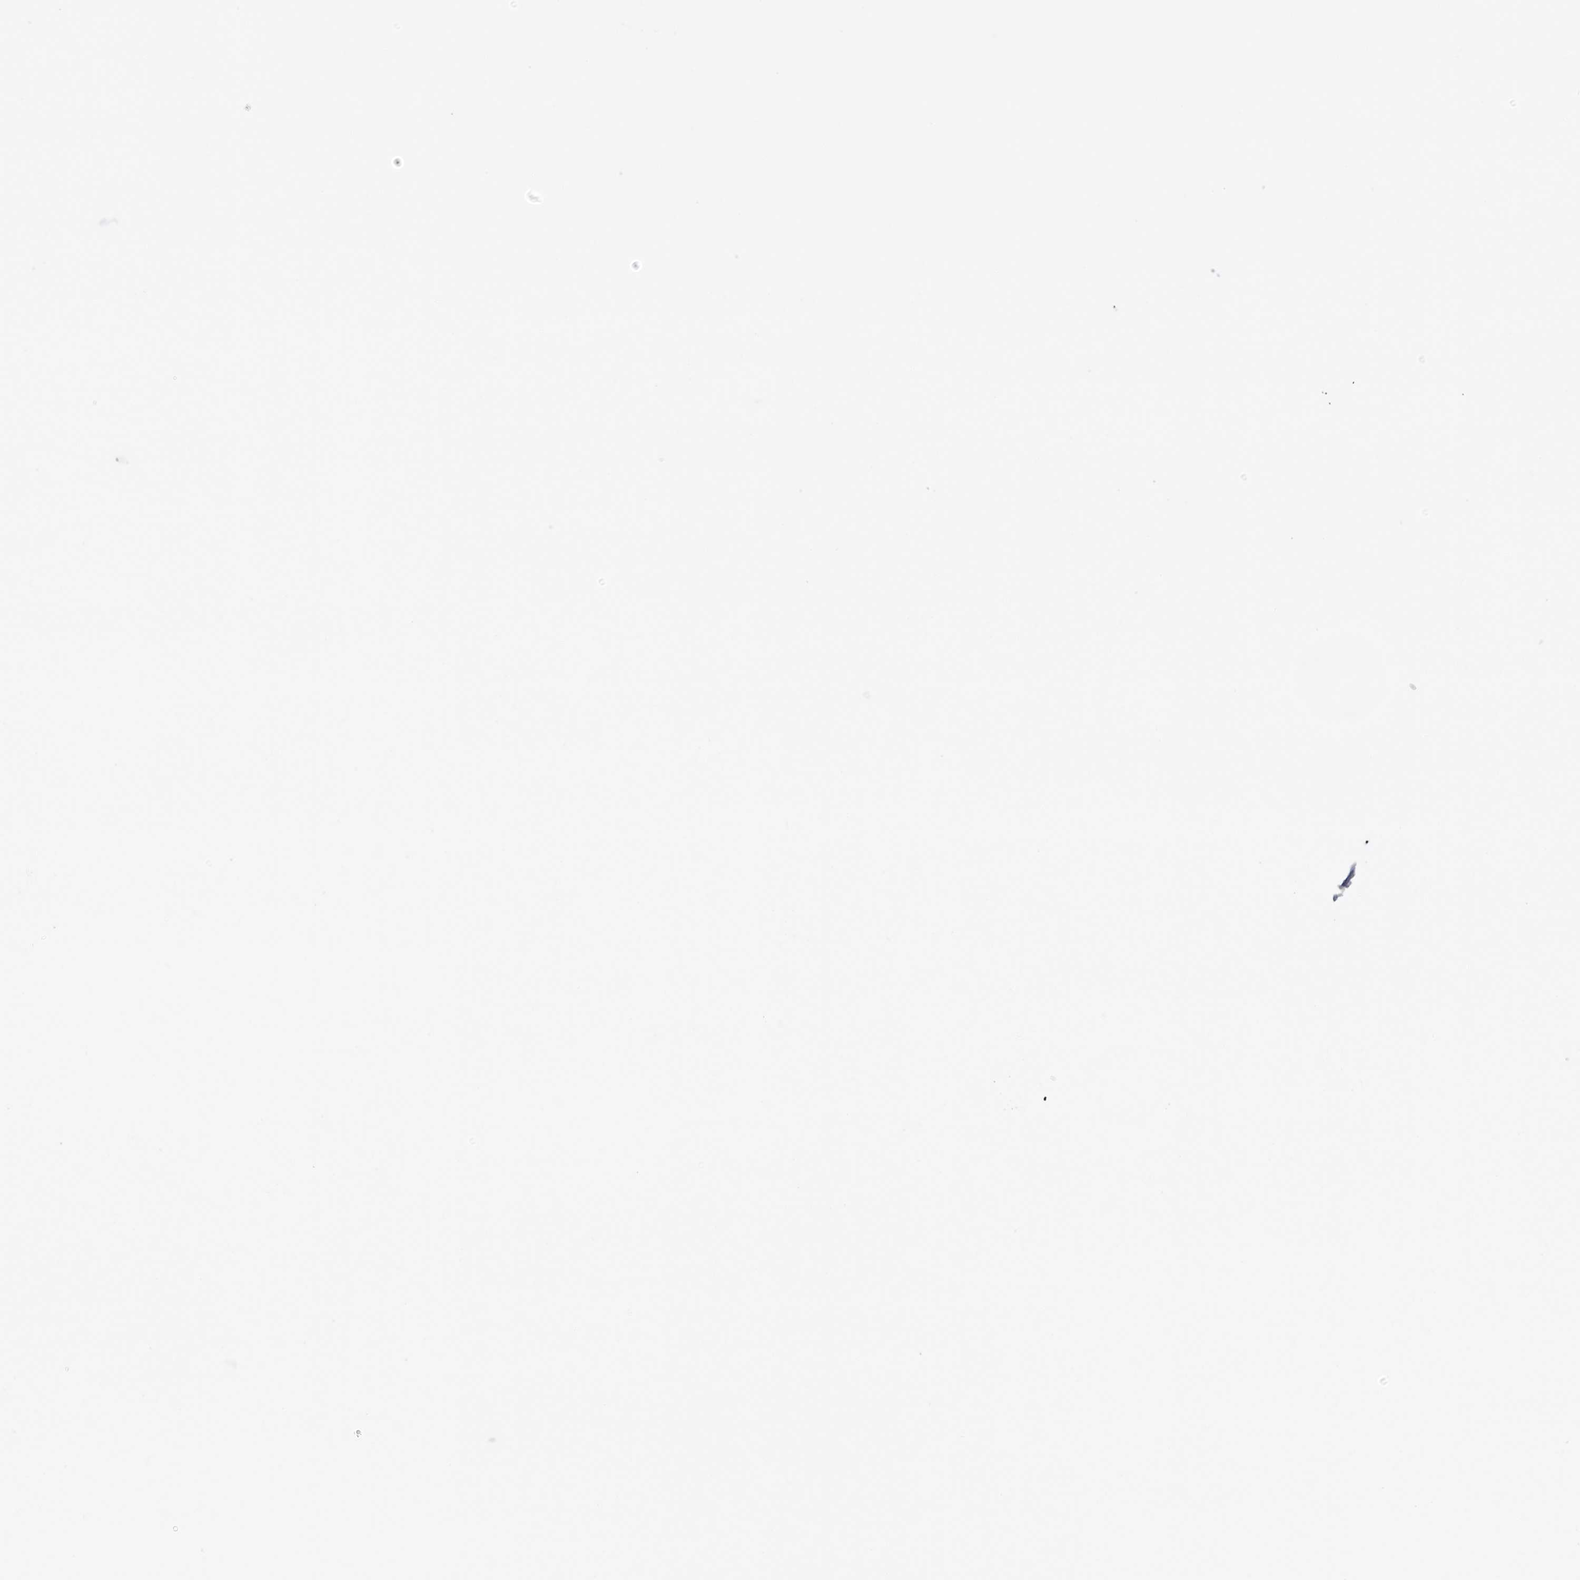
{"staining": {"intensity": "moderate", "quantity": ">75%", "location": "cytoplasmic/membranous"}, "tissue": "pancreatic cancer", "cell_type": "Tumor cells", "image_type": "cancer", "snomed": [{"axis": "morphology", "description": "Adenocarcinoma, NOS"}, {"axis": "topography", "description": "Pancreas"}], "caption": "An image of human pancreatic cancer stained for a protein reveals moderate cytoplasmic/membranous brown staining in tumor cells. Immunohistochemistry stains the protein in brown and the nuclei are stained blue.", "gene": "NECTIN1", "patient": {"sex": "female", "age": 57}}